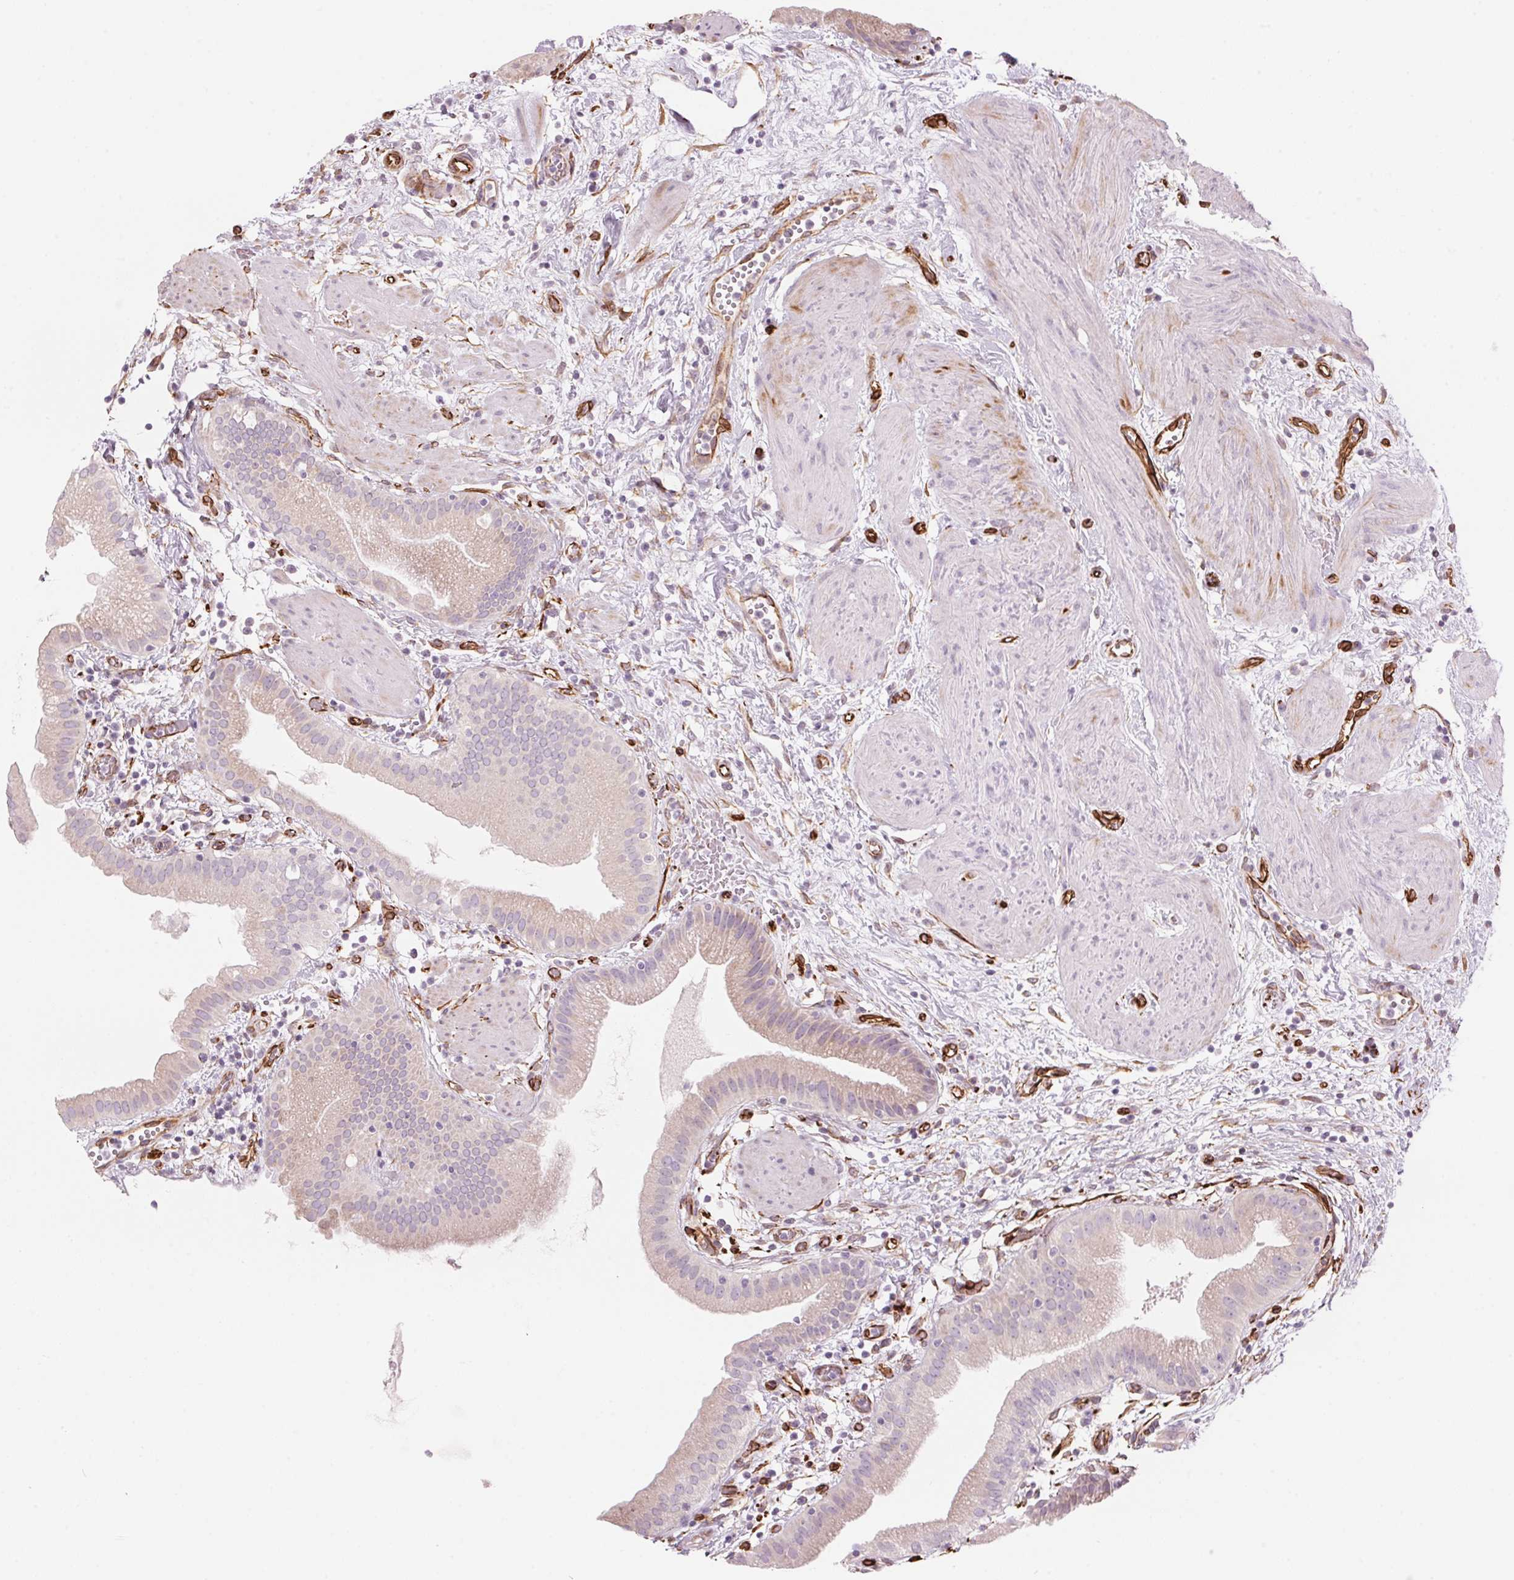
{"staining": {"intensity": "weak", "quantity": "<25%", "location": "cytoplasmic/membranous"}, "tissue": "gallbladder", "cell_type": "Glandular cells", "image_type": "normal", "snomed": [{"axis": "morphology", "description": "Normal tissue, NOS"}, {"axis": "topography", "description": "Gallbladder"}], "caption": "Histopathology image shows no protein expression in glandular cells of unremarkable gallbladder.", "gene": "CLPS", "patient": {"sex": "female", "age": 65}}